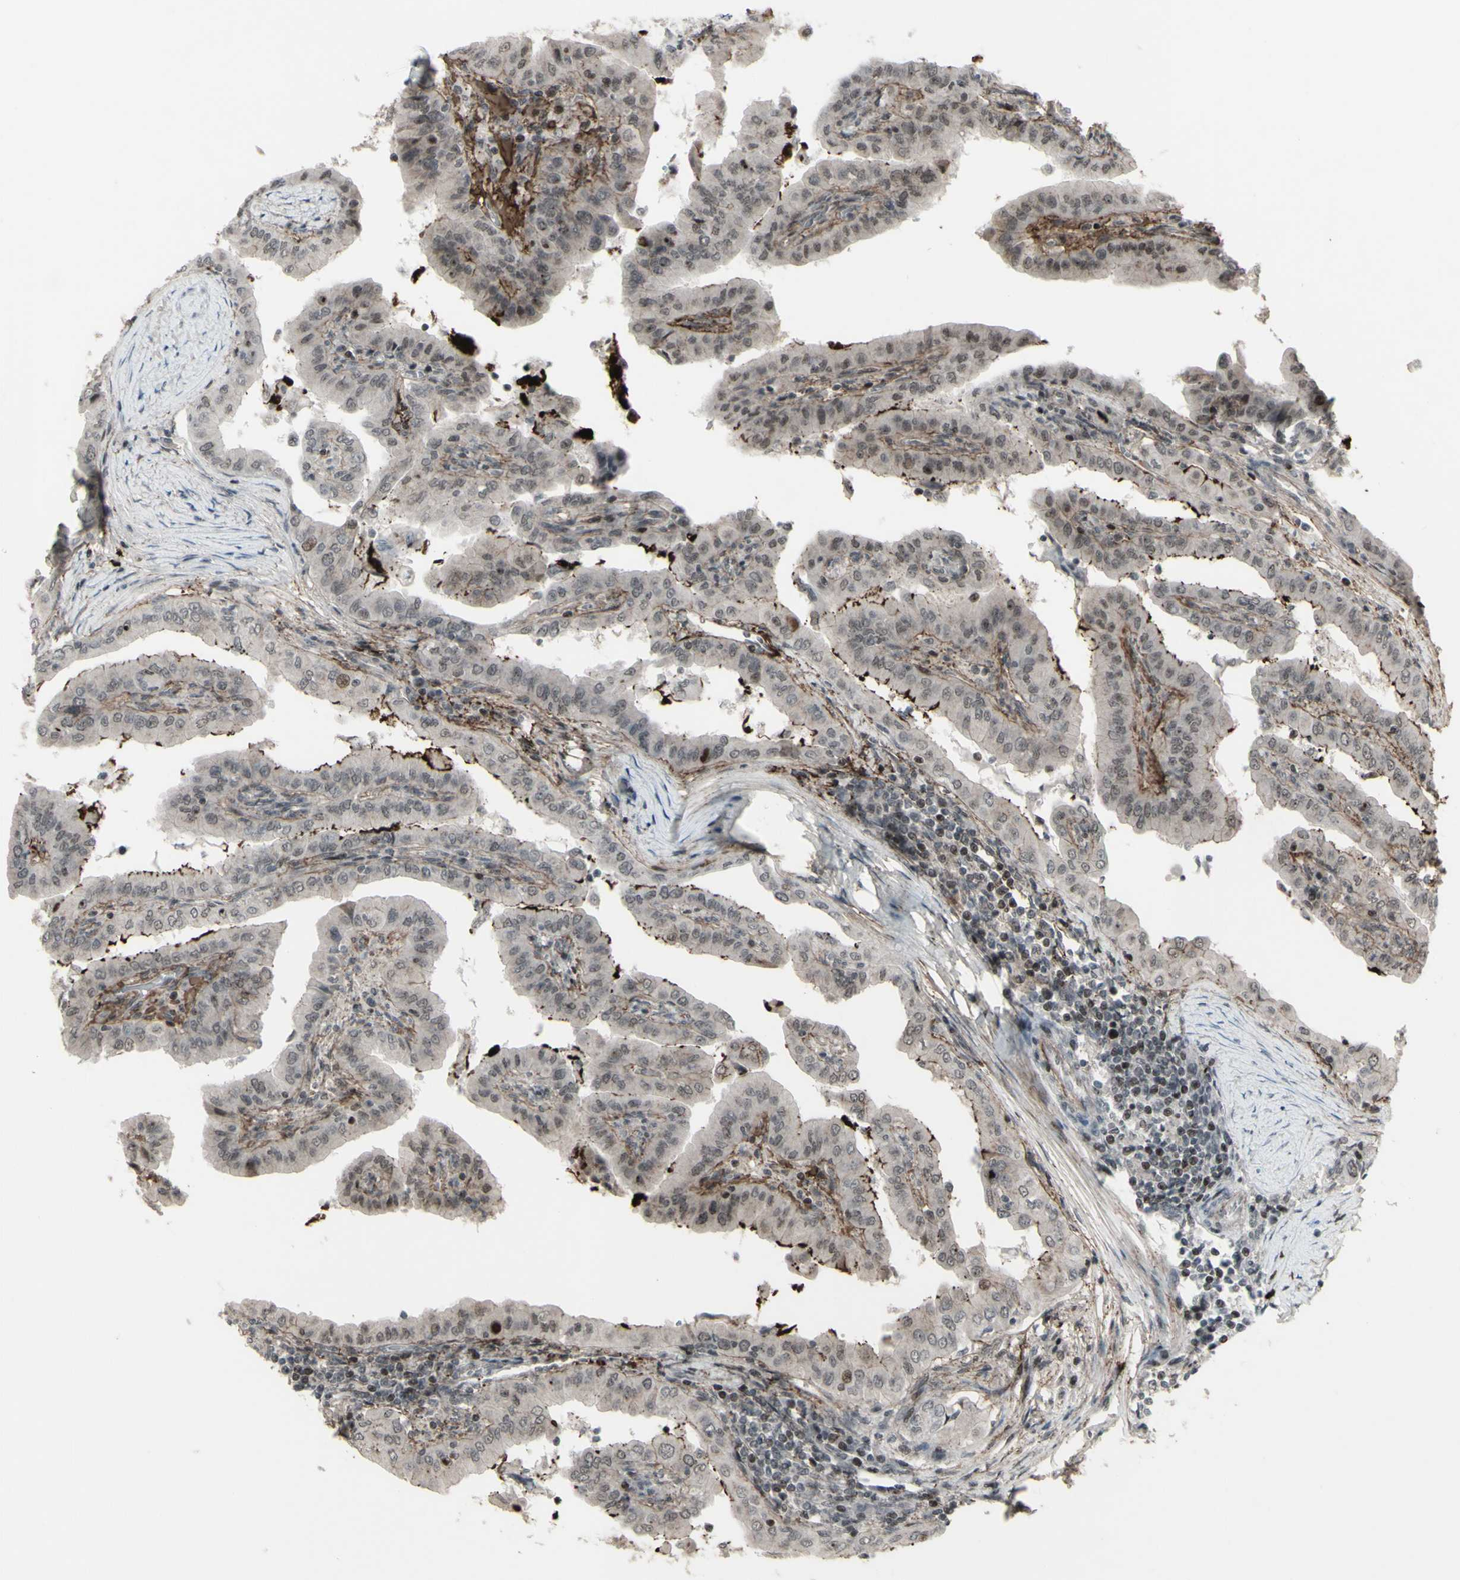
{"staining": {"intensity": "weak", "quantity": "<25%", "location": "nuclear"}, "tissue": "thyroid cancer", "cell_type": "Tumor cells", "image_type": "cancer", "snomed": [{"axis": "morphology", "description": "Papillary adenocarcinoma, NOS"}, {"axis": "topography", "description": "Thyroid gland"}], "caption": "Immunohistochemical staining of human thyroid cancer (papillary adenocarcinoma) exhibits no significant staining in tumor cells. (DAB IHC with hematoxylin counter stain).", "gene": "SUPT6H", "patient": {"sex": "male", "age": 33}}